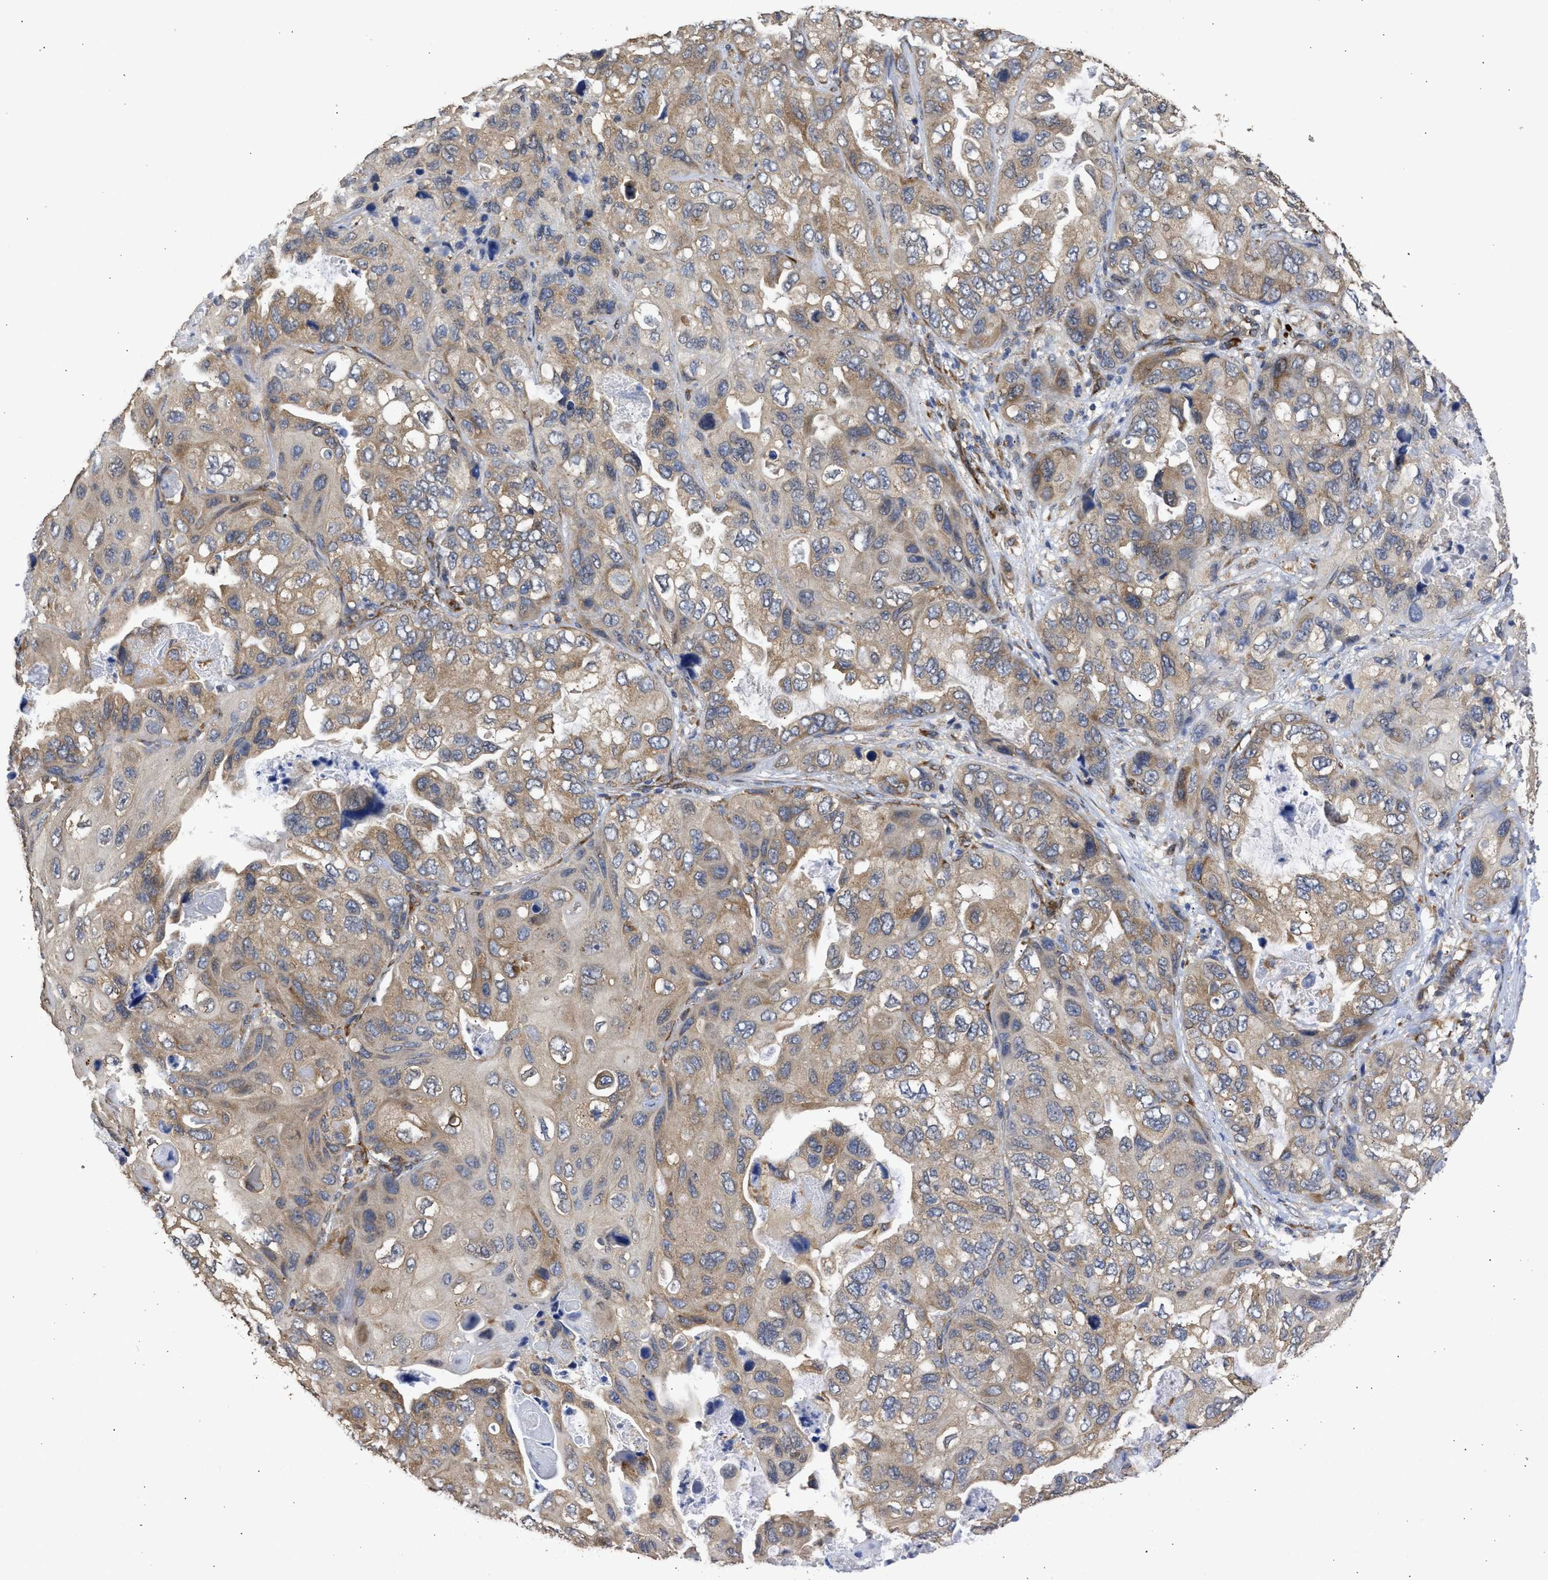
{"staining": {"intensity": "moderate", "quantity": ">75%", "location": "cytoplasmic/membranous"}, "tissue": "lung cancer", "cell_type": "Tumor cells", "image_type": "cancer", "snomed": [{"axis": "morphology", "description": "Squamous cell carcinoma, NOS"}, {"axis": "topography", "description": "Lung"}], "caption": "The immunohistochemical stain highlights moderate cytoplasmic/membranous positivity in tumor cells of squamous cell carcinoma (lung) tissue.", "gene": "DNAJC1", "patient": {"sex": "female", "age": 73}}